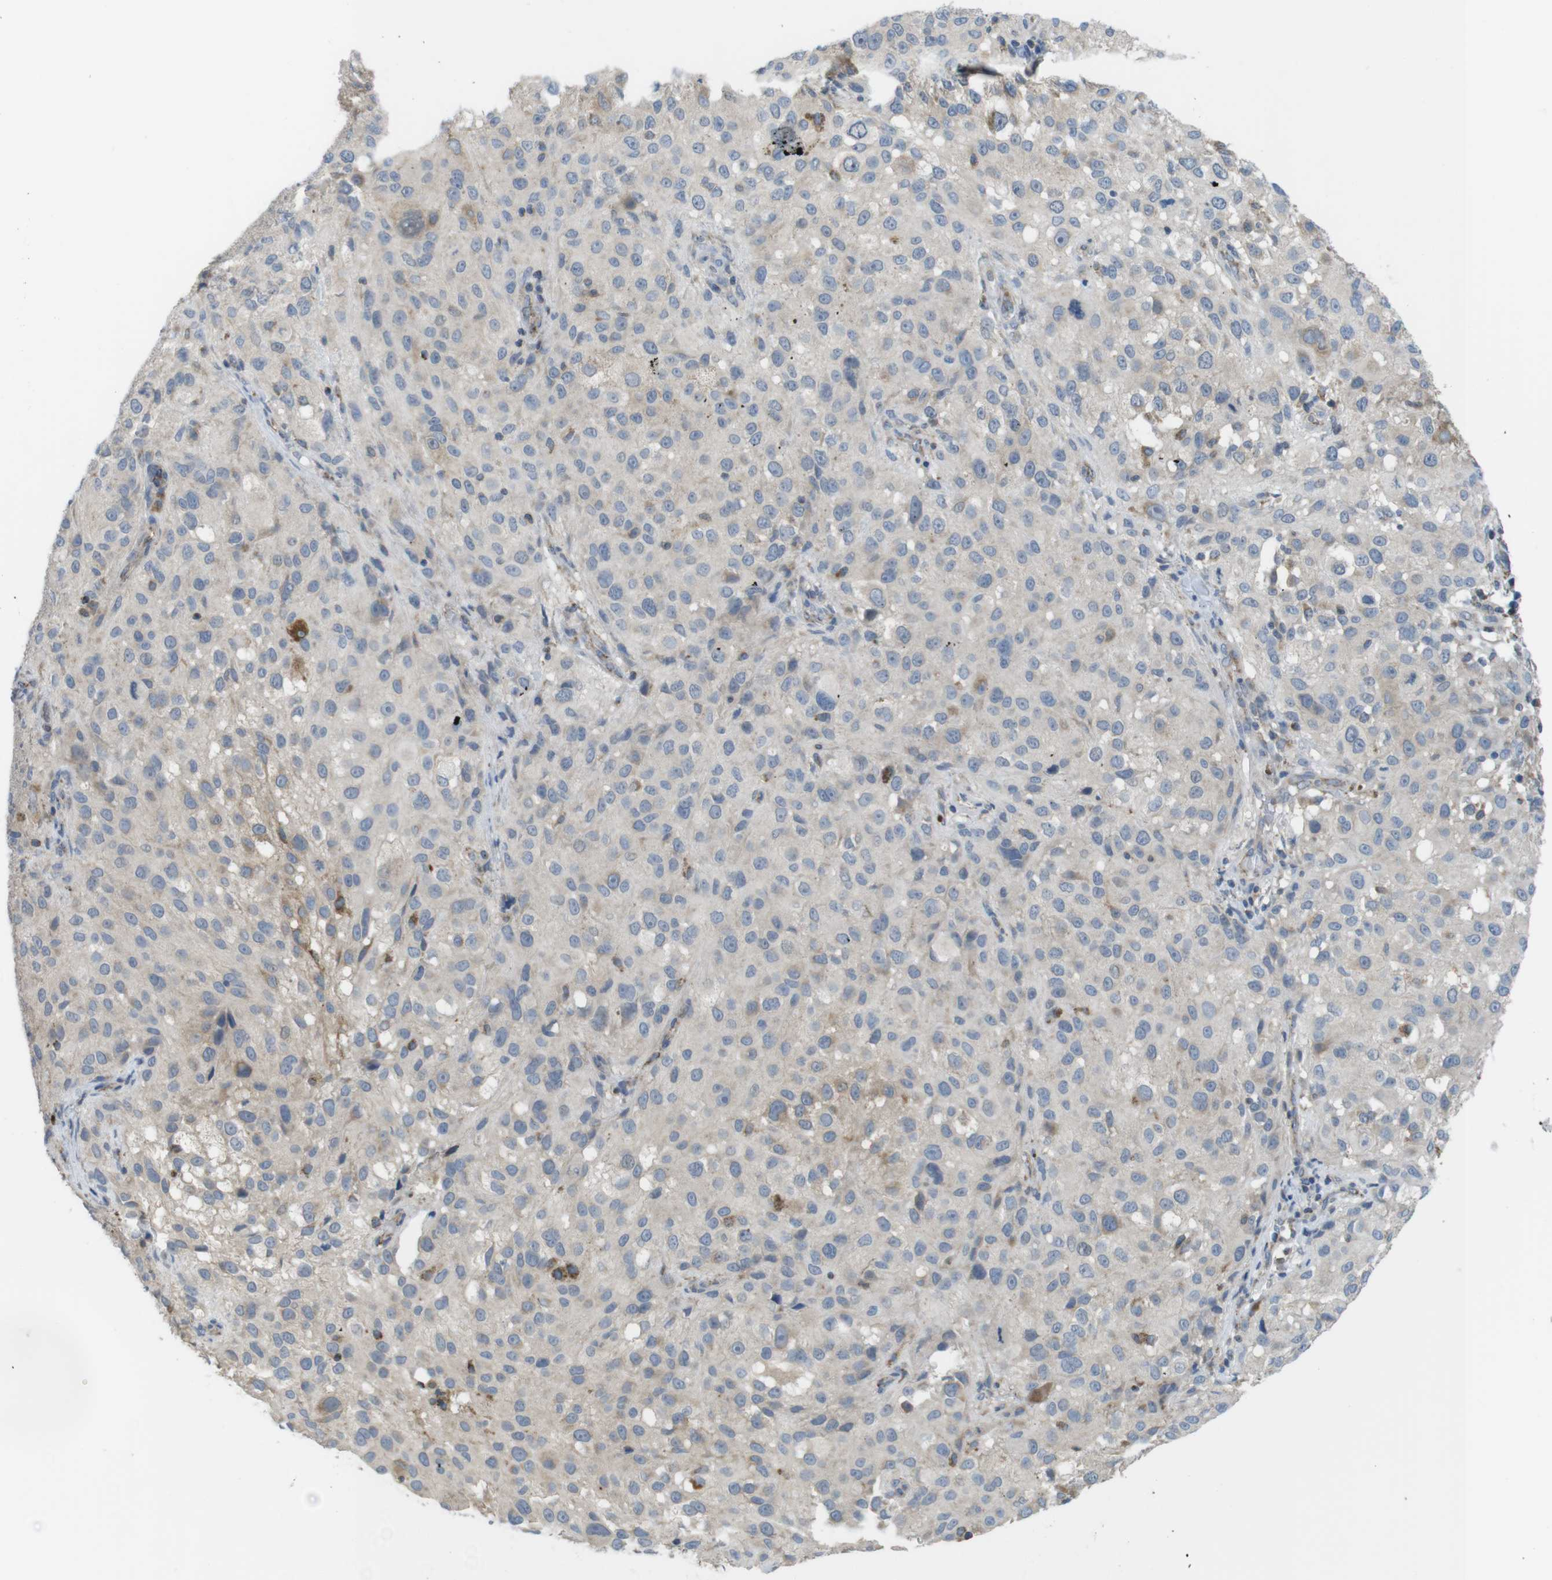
{"staining": {"intensity": "weak", "quantity": "25%-75%", "location": "cytoplasmic/membranous"}, "tissue": "melanoma", "cell_type": "Tumor cells", "image_type": "cancer", "snomed": [{"axis": "morphology", "description": "Necrosis, NOS"}, {"axis": "morphology", "description": "Malignant melanoma, NOS"}, {"axis": "topography", "description": "Skin"}], "caption": "A high-resolution photomicrograph shows immunohistochemistry (IHC) staining of malignant melanoma, which displays weak cytoplasmic/membranous expression in approximately 25%-75% of tumor cells.", "gene": "GRIK2", "patient": {"sex": "female", "age": 87}}